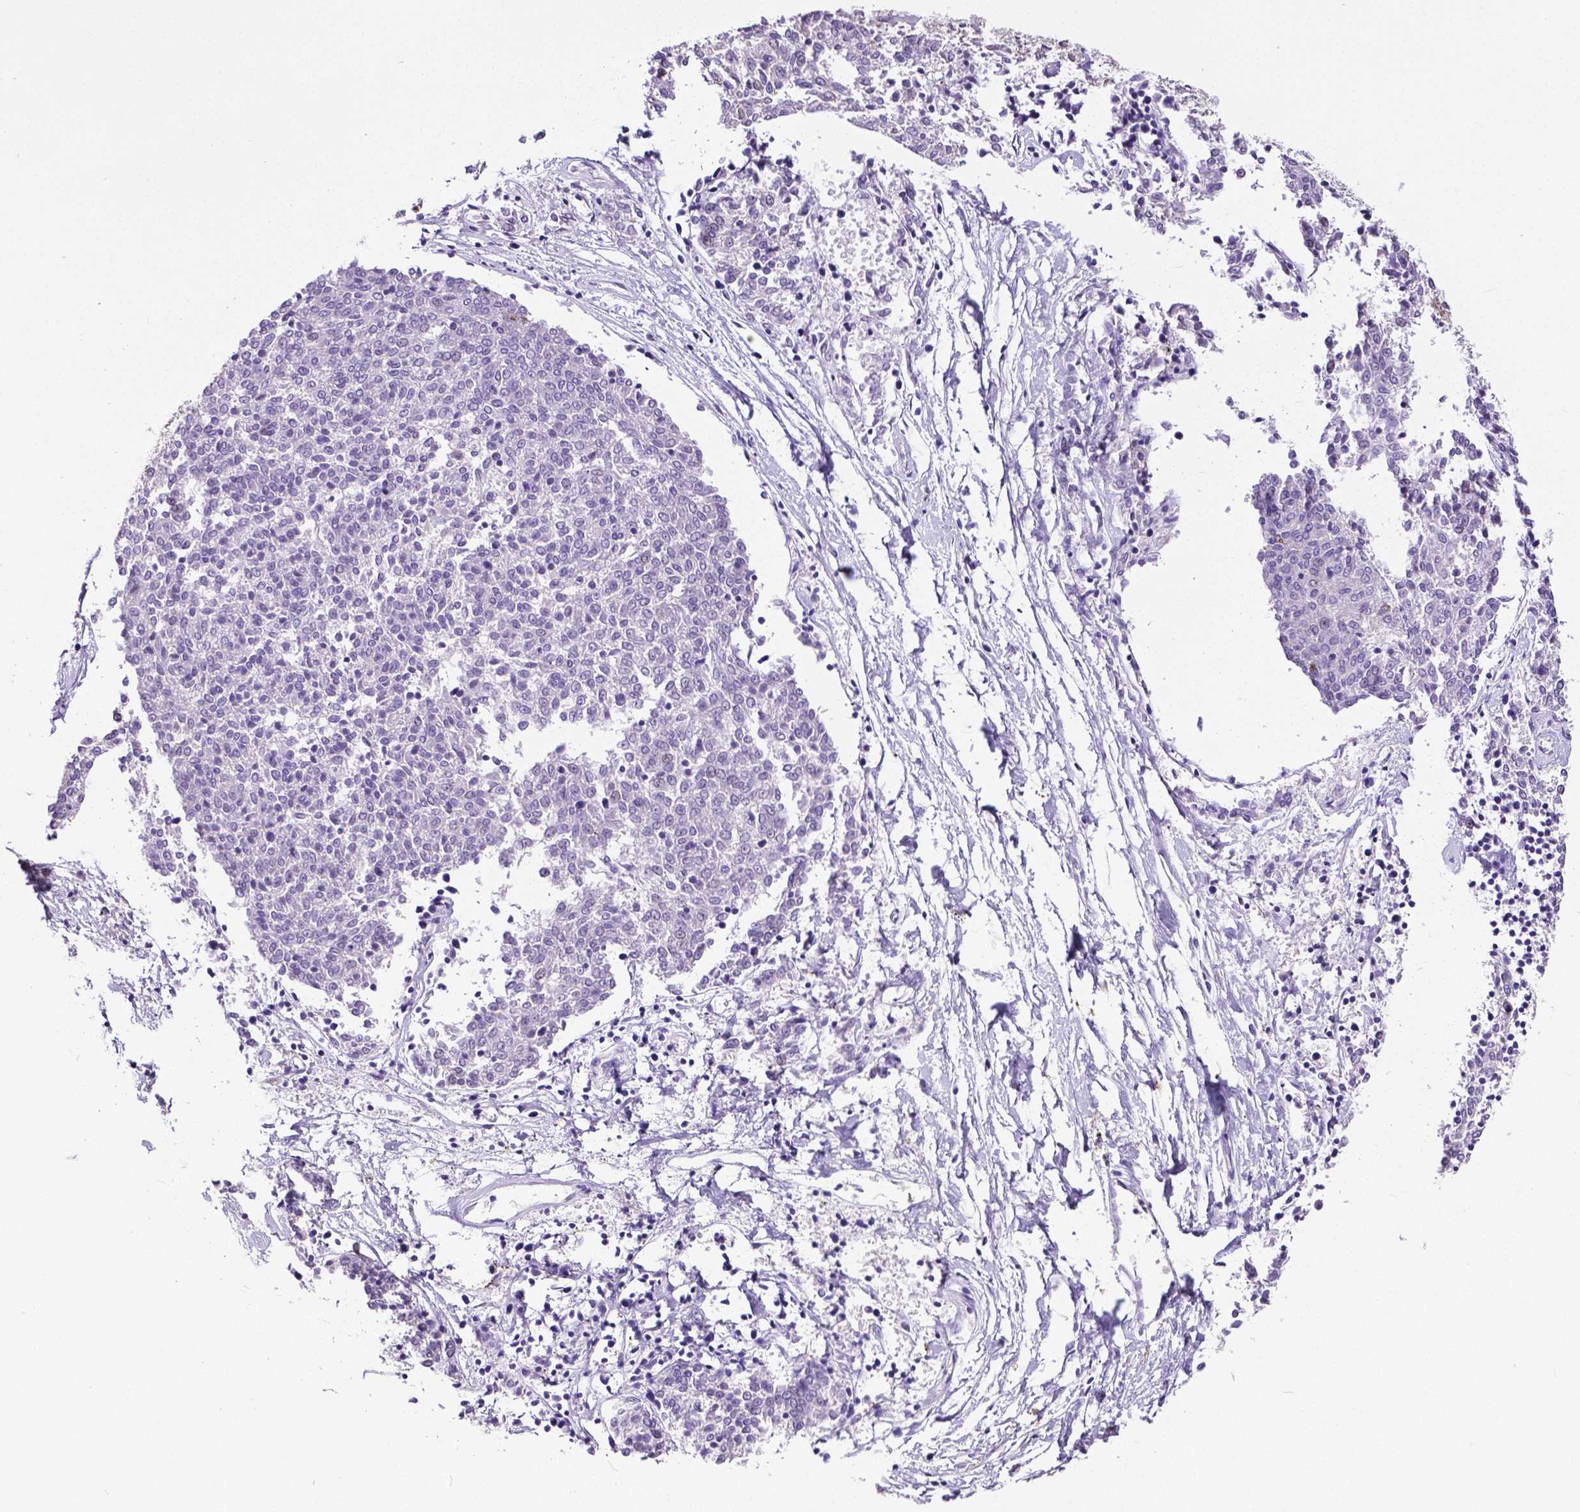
{"staining": {"intensity": "negative", "quantity": "none", "location": "none"}, "tissue": "melanoma", "cell_type": "Tumor cells", "image_type": "cancer", "snomed": [{"axis": "morphology", "description": "Malignant melanoma, NOS"}, {"axis": "topography", "description": "Skin"}], "caption": "The photomicrograph displays no staining of tumor cells in malignant melanoma.", "gene": "MCL1", "patient": {"sex": "female", "age": 72}}